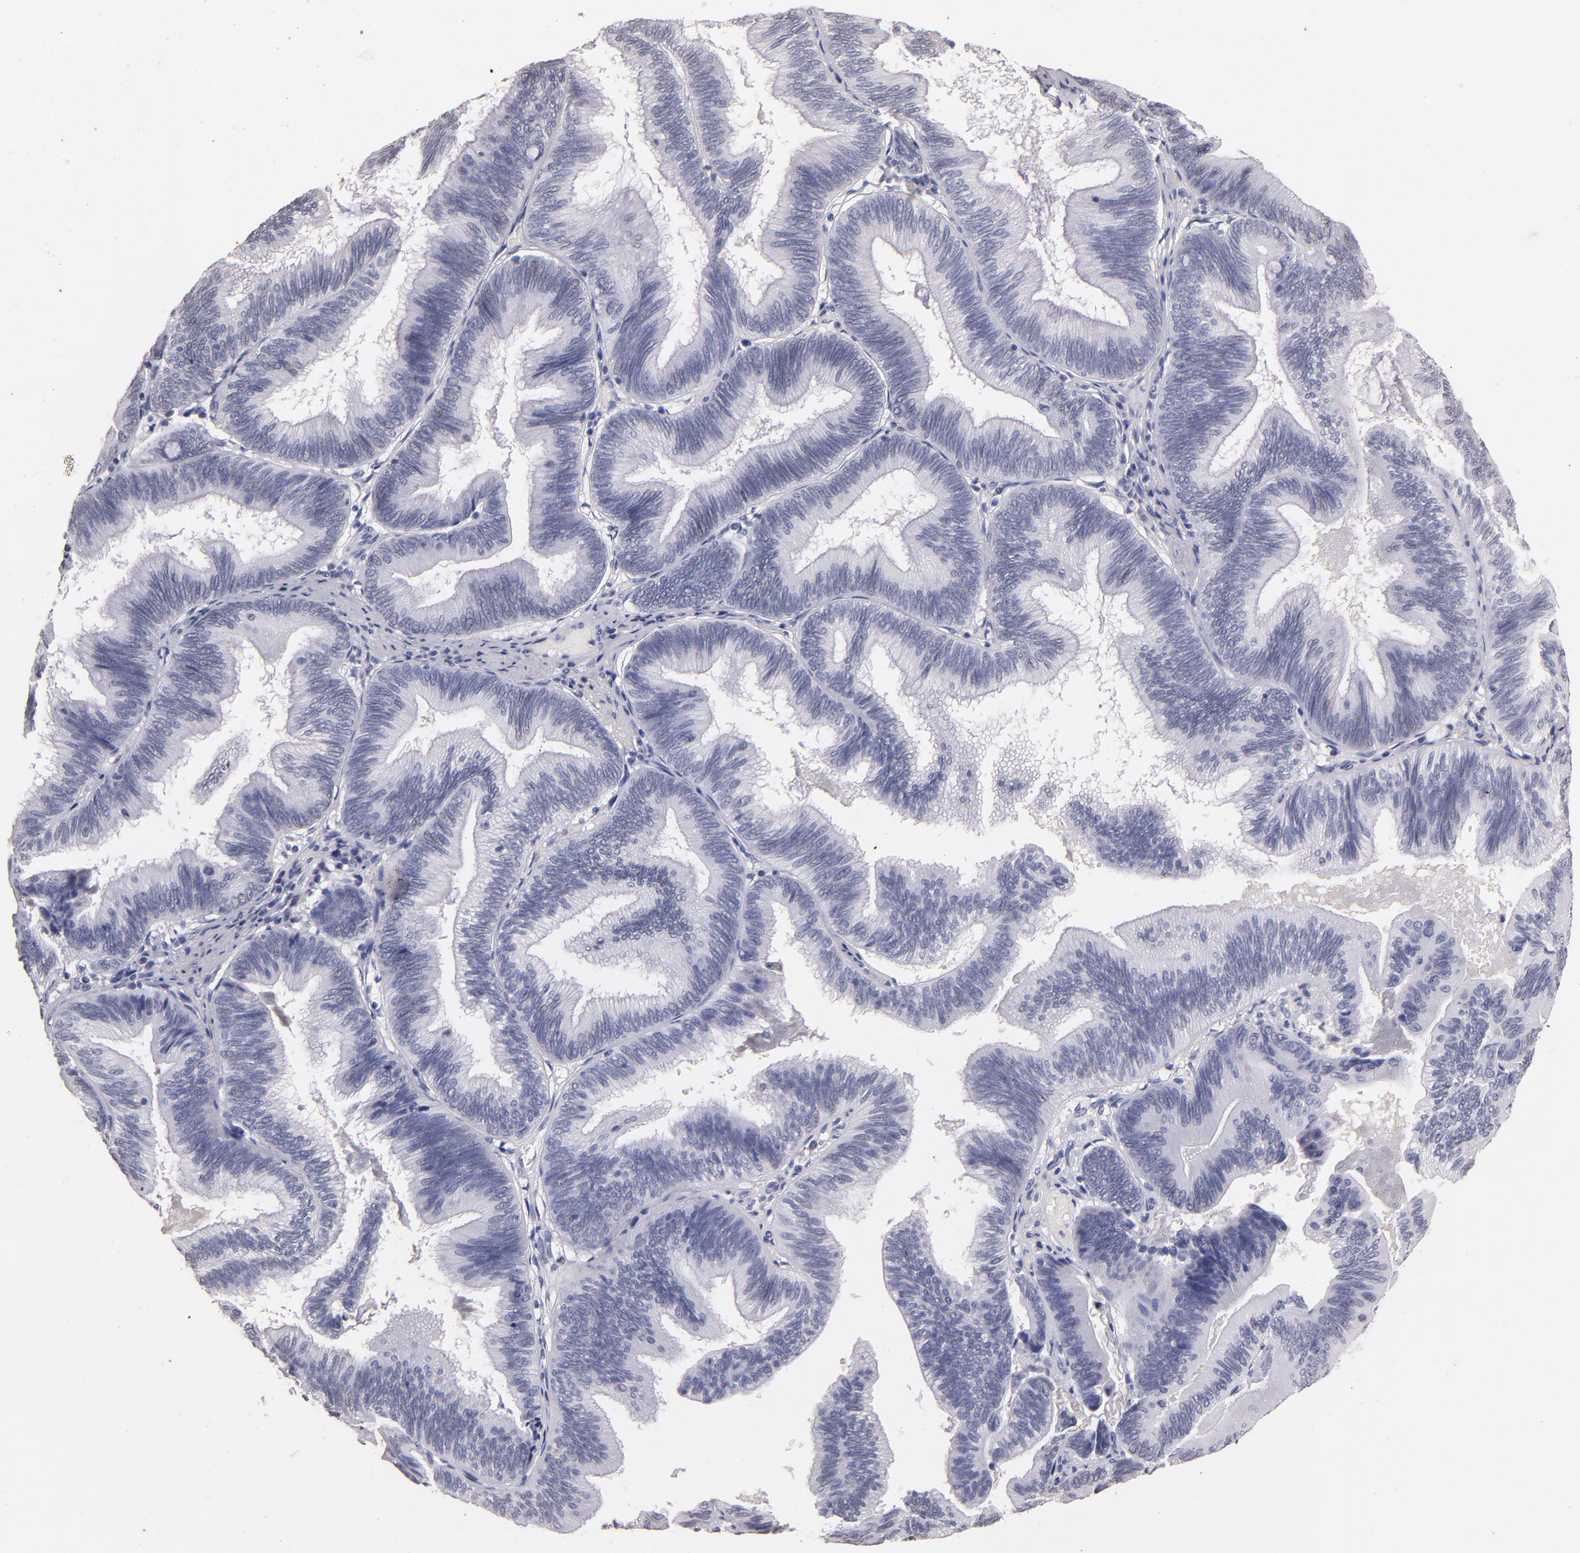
{"staining": {"intensity": "negative", "quantity": "none", "location": "none"}, "tissue": "pancreatic cancer", "cell_type": "Tumor cells", "image_type": "cancer", "snomed": [{"axis": "morphology", "description": "Adenocarcinoma, NOS"}, {"axis": "topography", "description": "Pancreas"}], "caption": "The IHC micrograph has no significant positivity in tumor cells of adenocarcinoma (pancreatic) tissue.", "gene": "SOX10", "patient": {"sex": "male", "age": 82}}